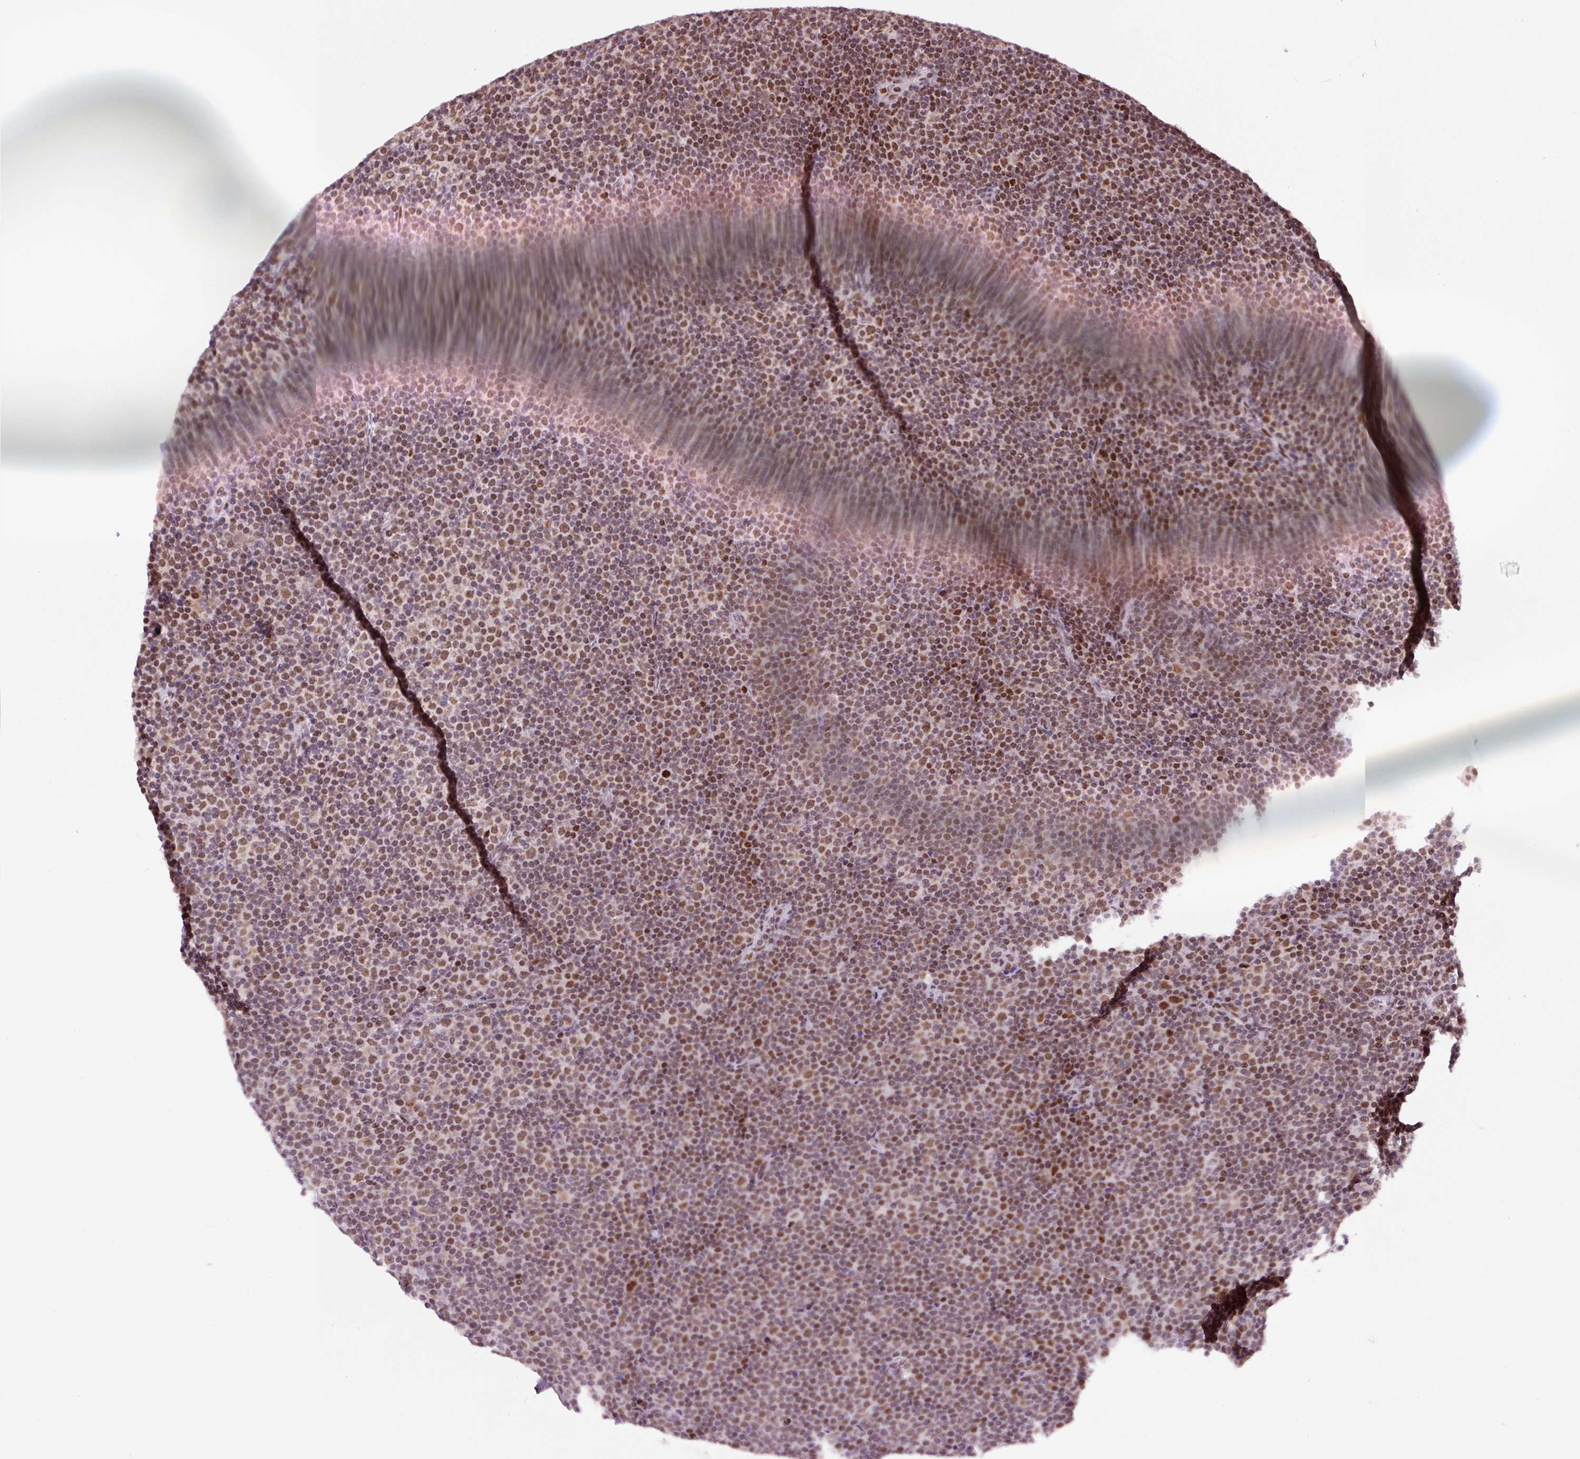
{"staining": {"intensity": "moderate", "quantity": ">75%", "location": "nuclear"}, "tissue": "lymphoma", "cell_type": "Tumor cells", "image_type": "cancer", "snomed": [{"axis": "morphology", "description": "Malignant lymphoma, non-Hodgkin's type, Low grade"}, {"axis": "topography", "description": "Lymph node"}], "caption": "Low-grade malignant lymphoma, non-Hodgkin's type tissue displays moderate nuclear staining in approximately >75% of tumor cells, visualized by immunohistochemistry. (brown staining indicates protein expression, while blue staining denotes nuclei).", "gene": "CCNL2", "patient": {"sex": "female", "age": 67}}